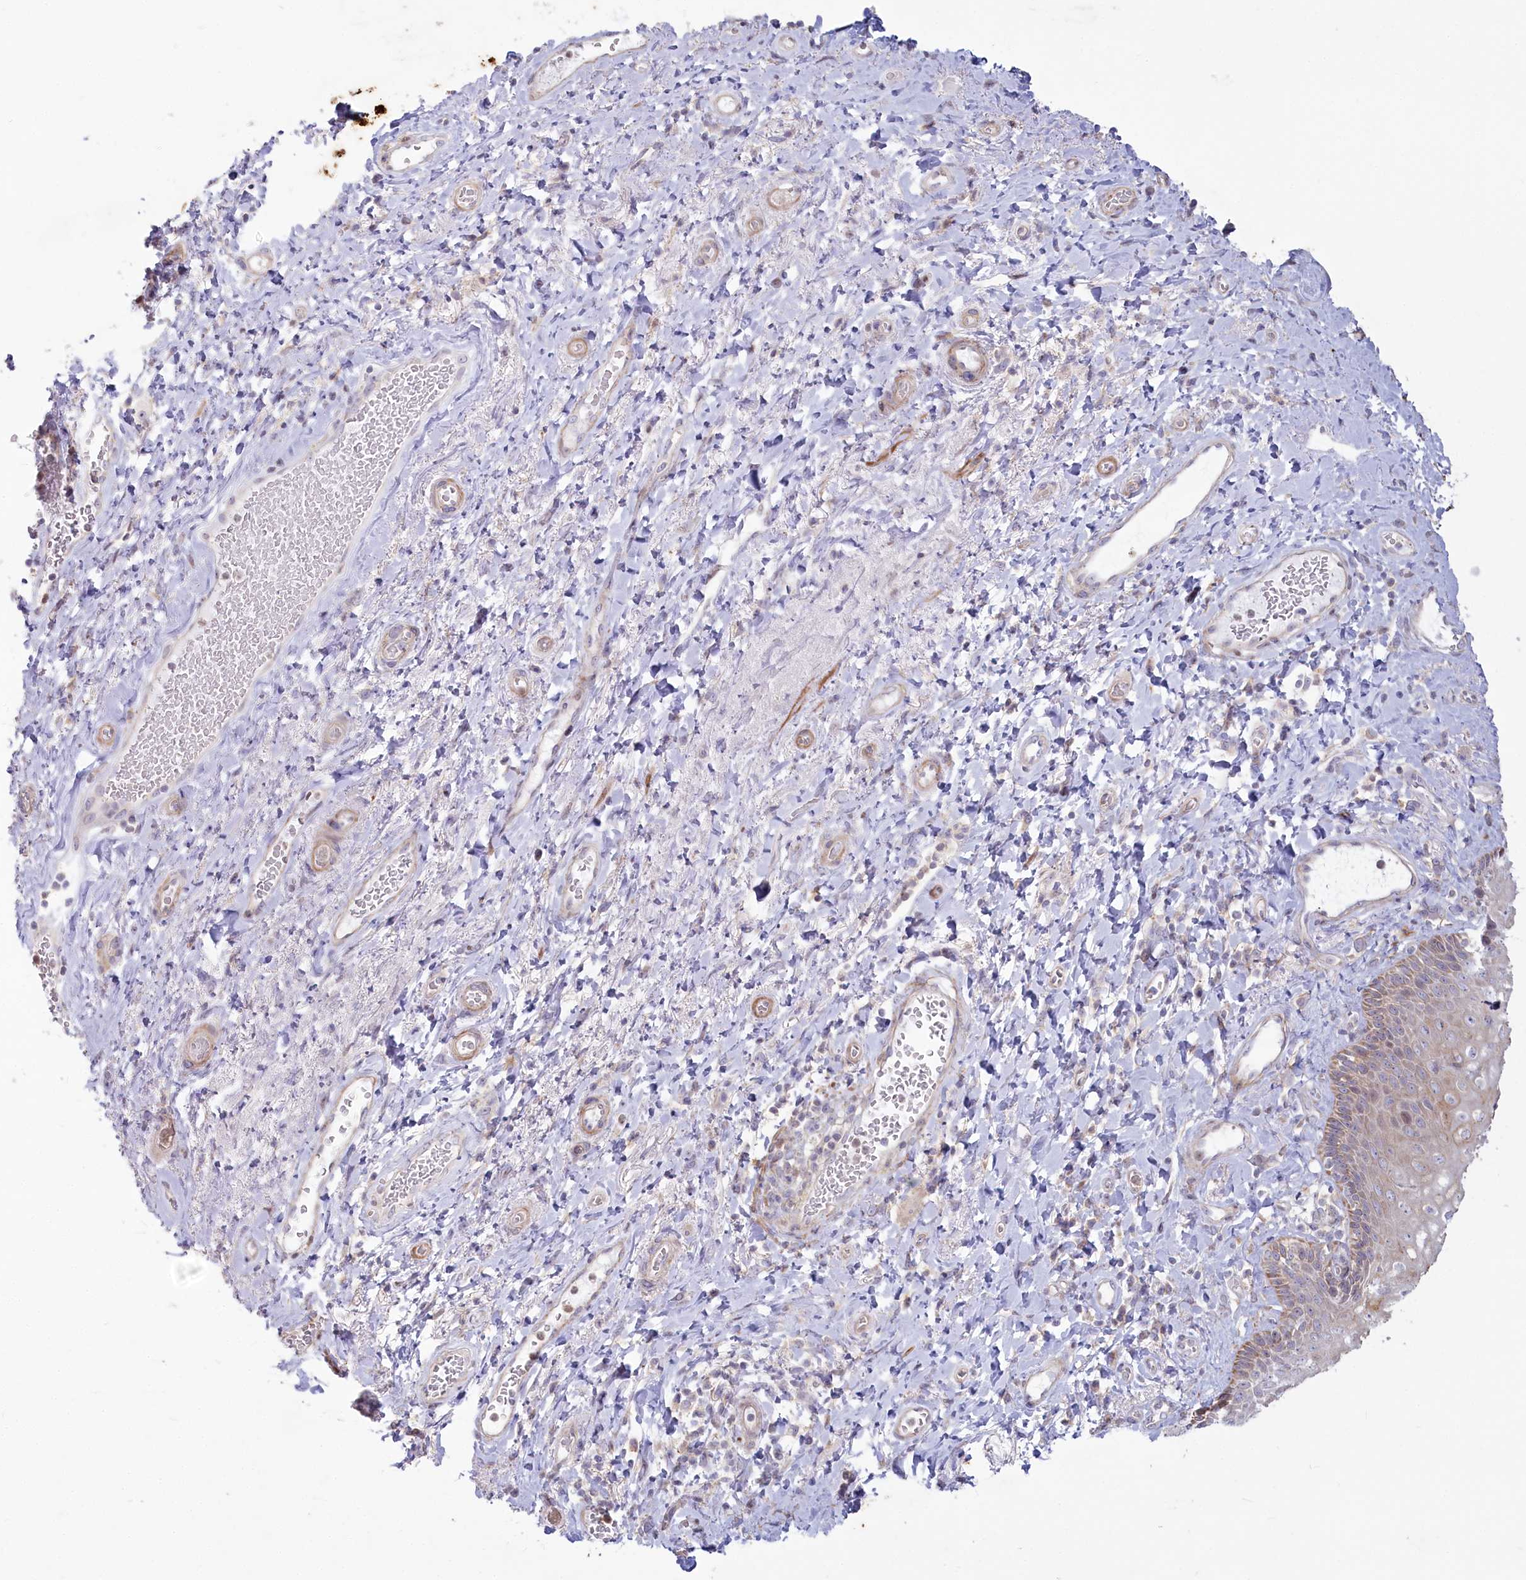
{"staining": {"intensity": "moderate", "quantity": ">75%", "location": "cytoplasmic/membranous"}, "tissue": "skin", "cell_type": "Epidermal cells", "image_type": "normal", "snomed": [{"axis": "morphology", "description": "Normal tissue, NOS"}, {"axis": "topography", "description": "Anal"}], "caption": "Brown immunohistochemical staining in benign human skin reveals moderate cytoplasmic/membranous staining in about >75% of epidermal cells. The staining was performed using DAB (3,3'-diaminobenzidine) to visualize the protein expression in brown, while the nuclei were stained in blue with hematoxylin (Magnification: 20x).", "gene": "MTG1", "patient": {"sex": "male", "age": 69}}